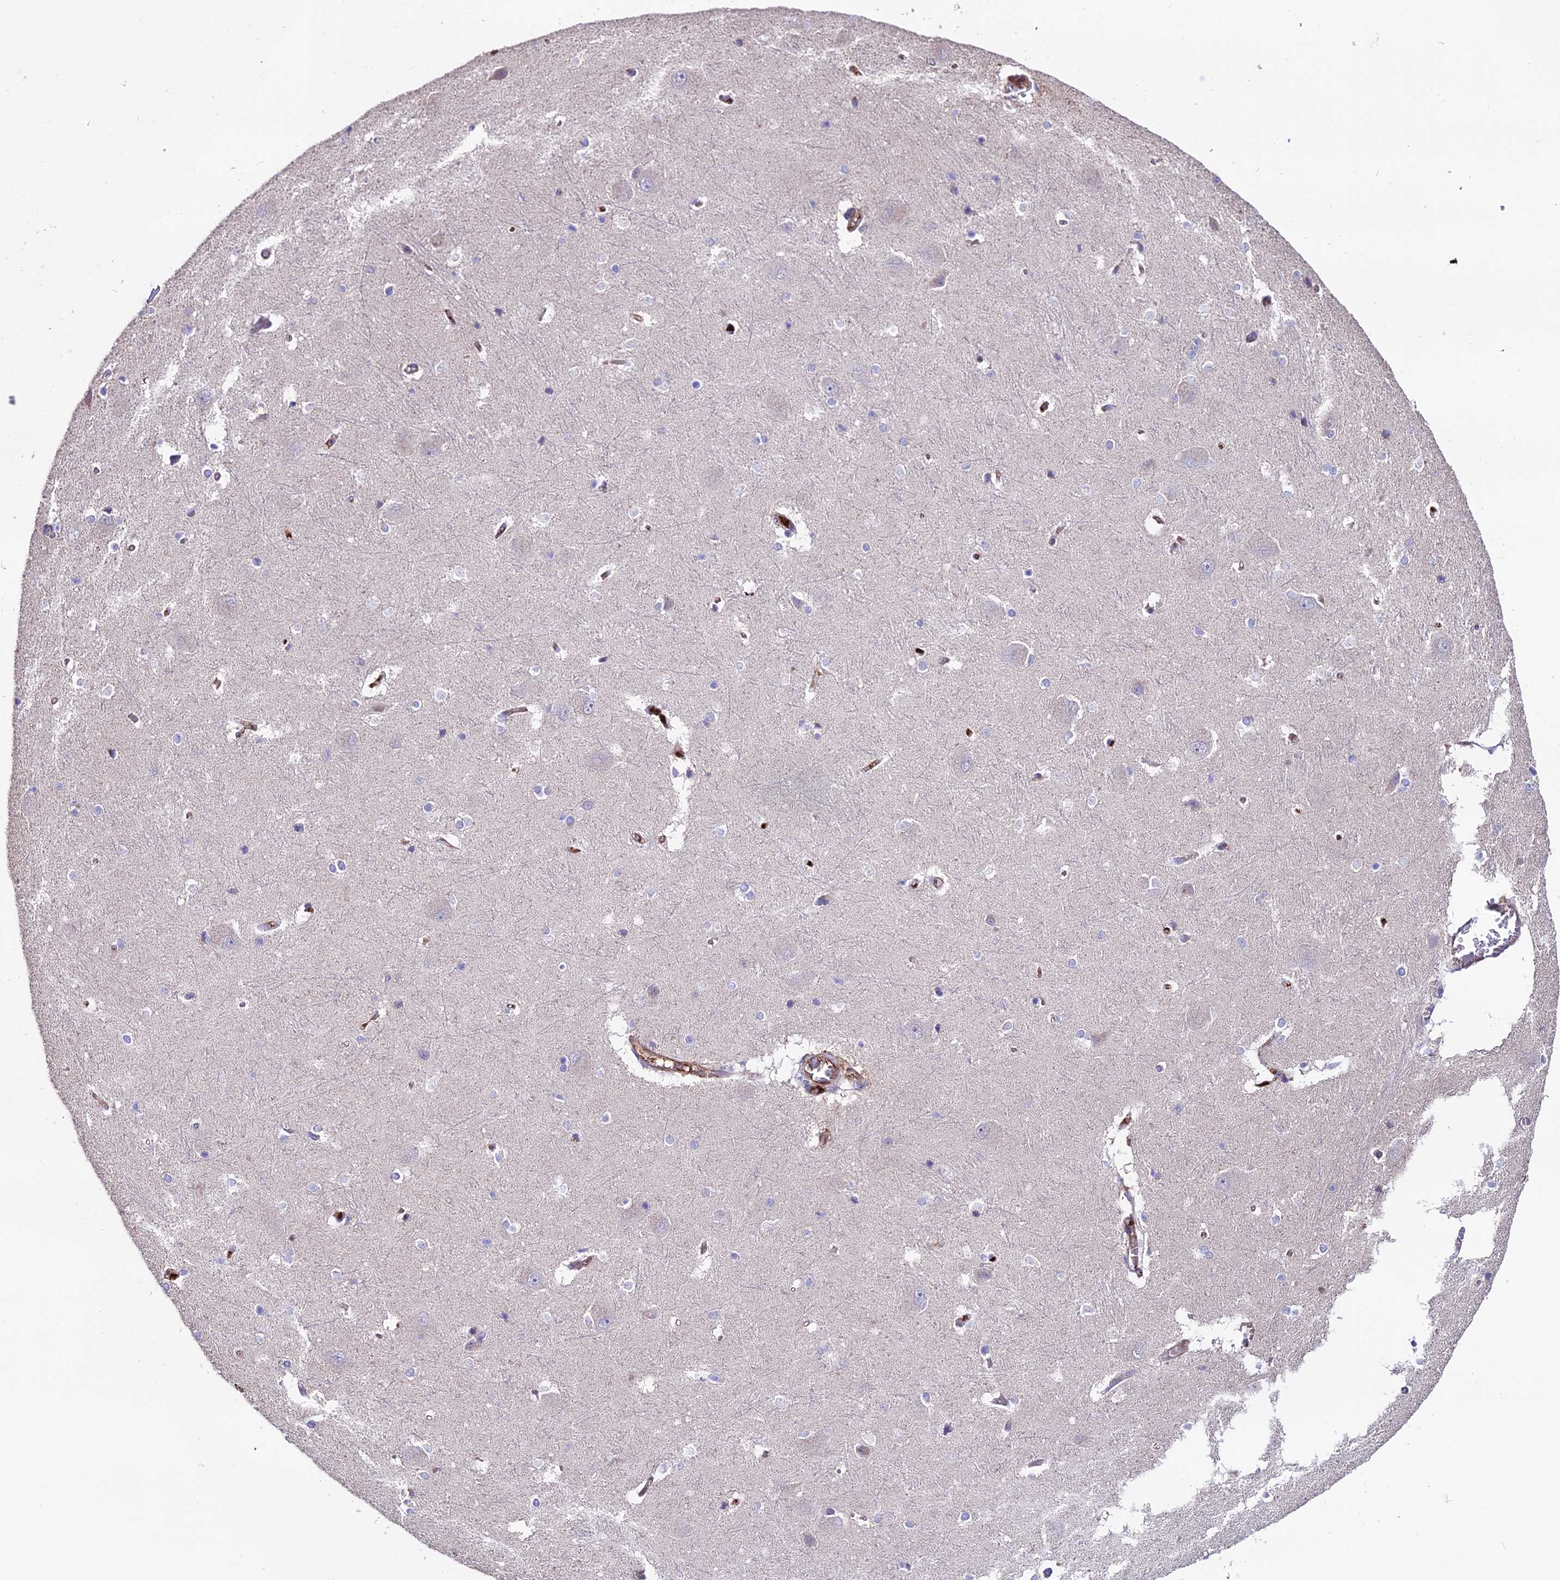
{"staining": {"intensity": "negative", "quantity": "none", "location": "none"}, "tissue": "caudate", "cell_type": "Glial cells", "image_type": "normal", "snomed": [{"axis": "morphology", "description": "Normal tissue, NOS"}, {"axis": "topography", "description": "Lateral ventricle wall"}], "caption": "There is no significant positivity in glial cells of caudate. (Stains: DAB (3,3'-diaminobenzidine) immunohistochemistry (IHC) with hematoxylin counter stain, Microscopy: brightfield microscopy at high magnification).", "gene": "BEX4", "patient": {"sex": "male", "age": 37}}